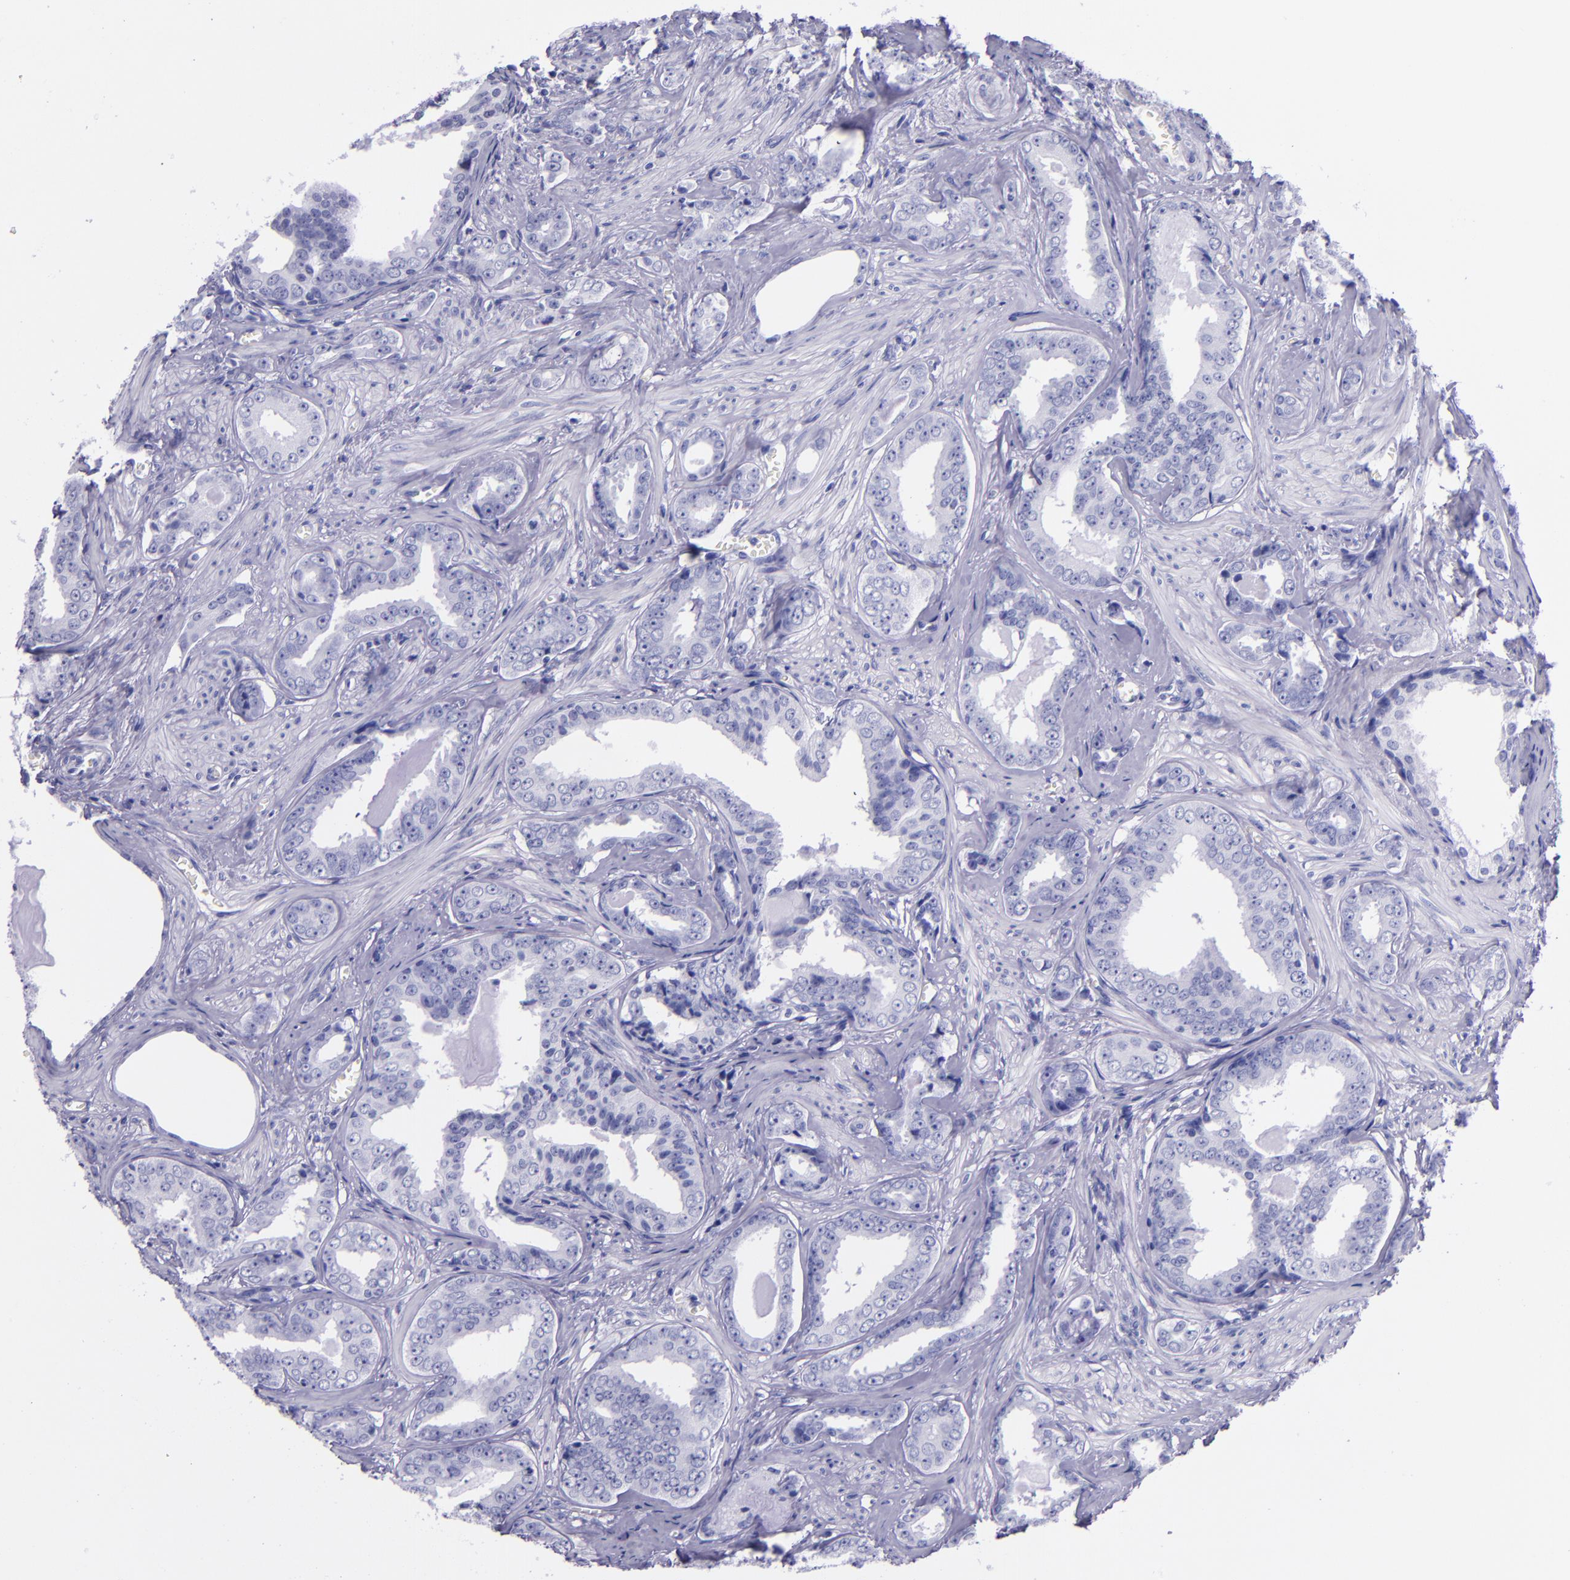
{"staining": {"intensity": "negative", "quantity": "none", "location": "none"}, "tissue": "prostate cancer", "cell_type": "Tumor cells", "image_type": "cancer", "snomed": [{"axis": "morphology", "description": "Adenocarcinoma, Medium grade"}, {"axis": "topography", "description": "Prostate"}], "caption": "Tumor cells show no significant protein expression in medium-grade adenocarcinoma (prostate).", "gene": "MBP", "patient": {"sex": "male", "age": 79}}